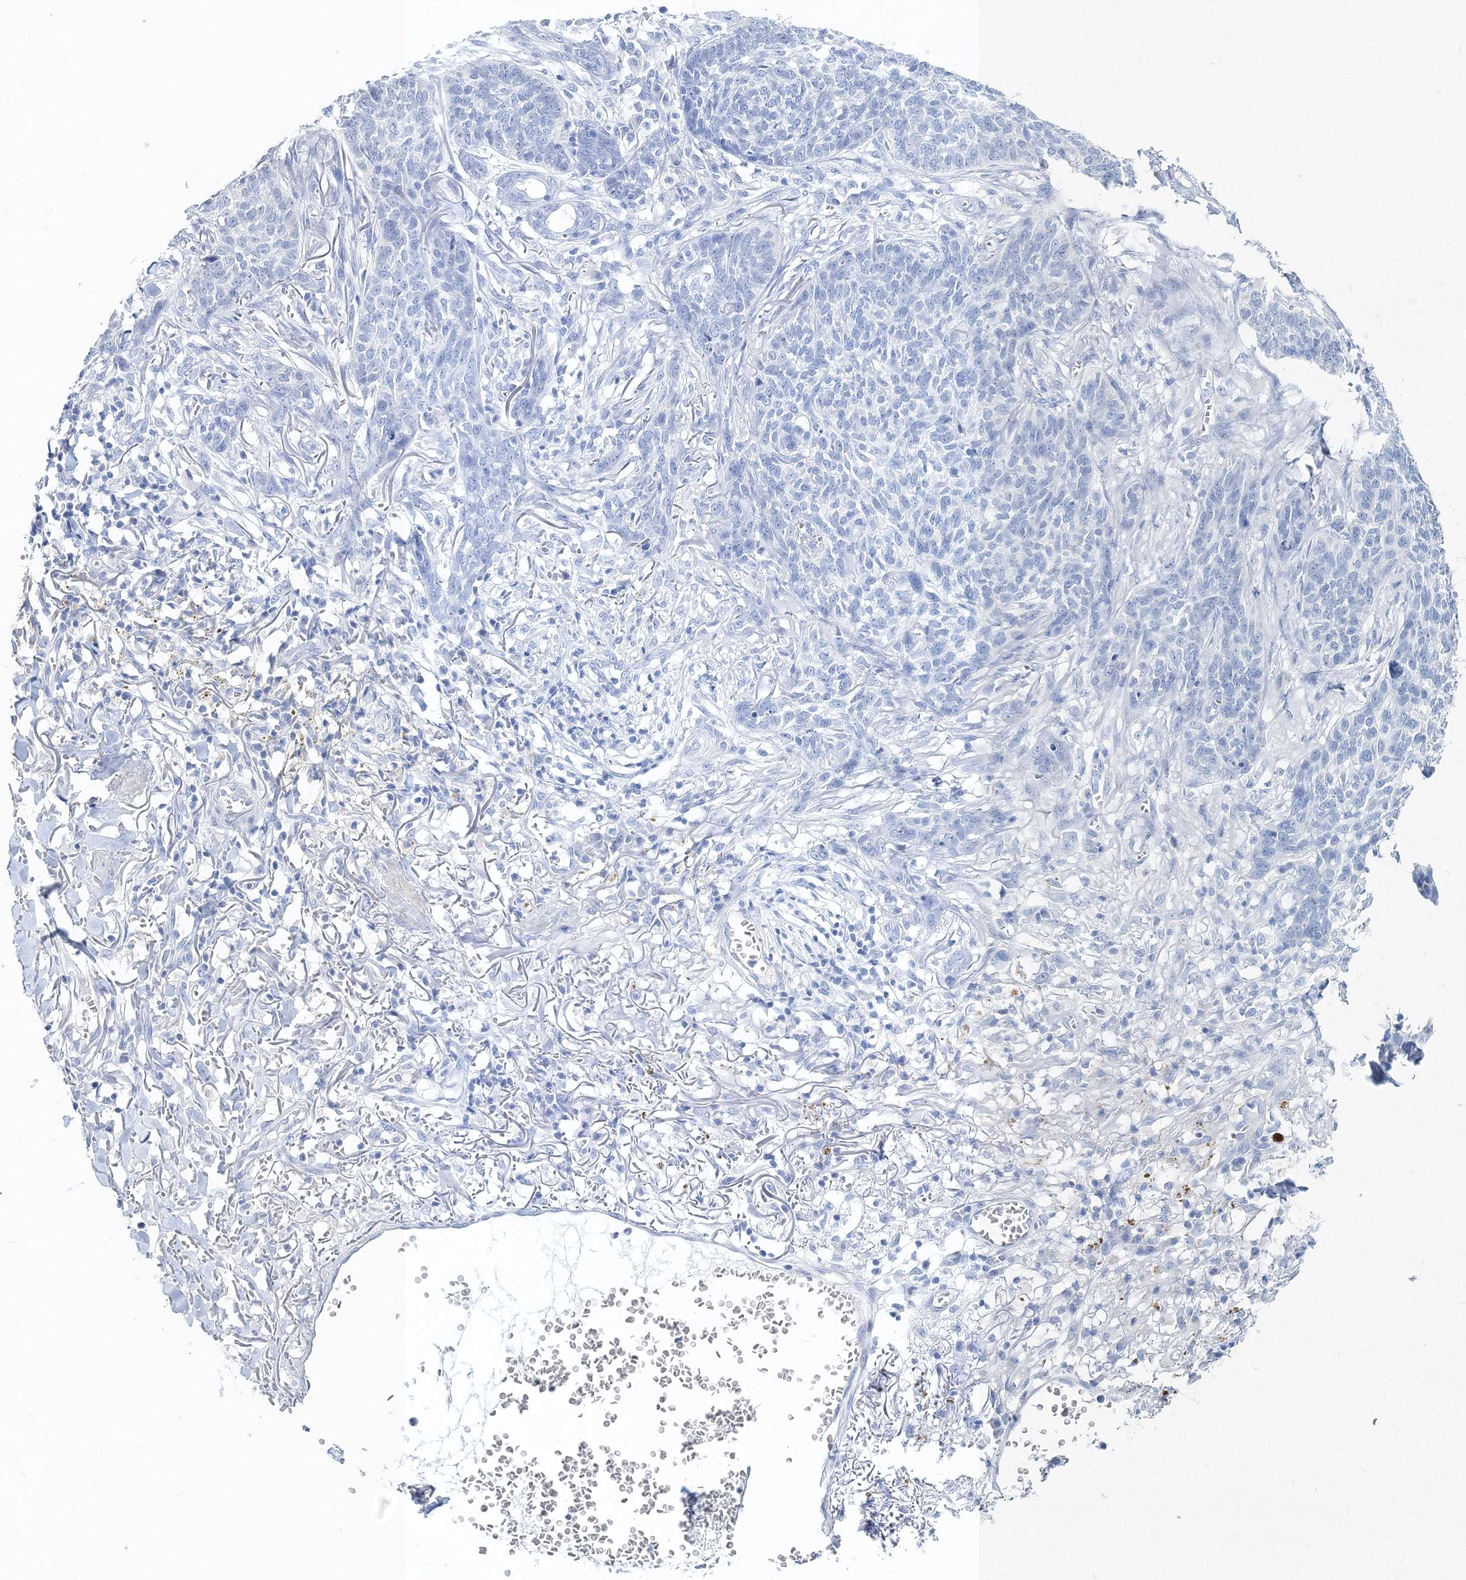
{"staining": {"intensity": "negative", "quantity": "none", "location": "none"}, "tissue": "skin cancer", "cell_type": "Tumor cells", "image_type": "cancer", "snomed": [{"axis": "morphology", "description": "Basal cell carcinoma"}, {"axis": "topography", "description": "Skin"}], "caption": "There is no significant positivity in tumor cells of skin cancer (basal cell carcinoma).", "gene": "MYOZ2", "patient": {"sex": "male", "age": 85}}